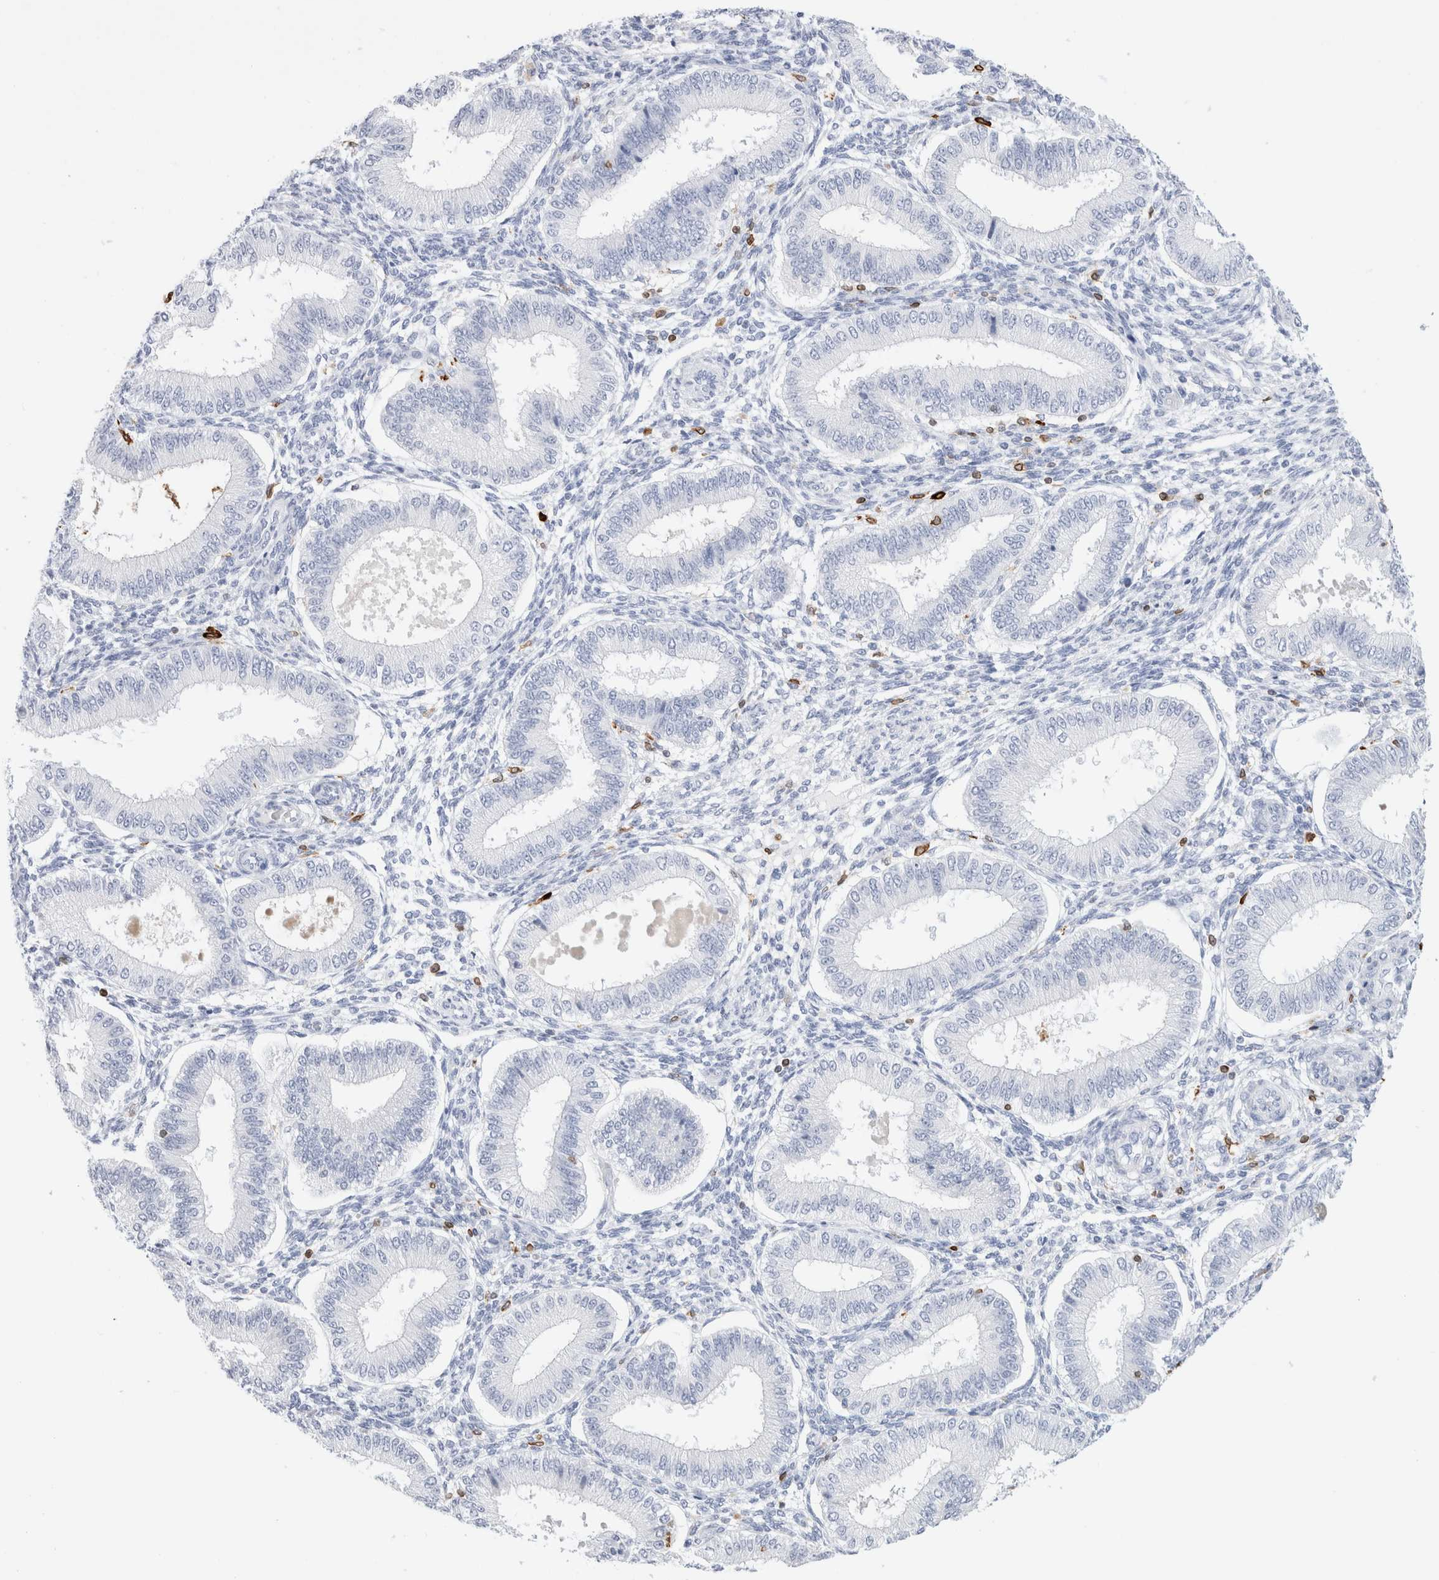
{"staining": {"intensity": "negative", "quantity": "none", "location": "none"}, "tissue": "endometrium", "cell_type": "Cells in endometrial stroma", "image_type": "normal", "snomed": [{"axis": "morphology", "description": "Normal tissue, NOS"}, {"axis": "topography", "description": "Endometrium"}], "caption": "Immunohistochemistry of benign human endometrium demonstrates no staining in cells in endometrial stroma.", "gene": "ALOX5AP", "patient": {"sex": "female", "age": 39}}